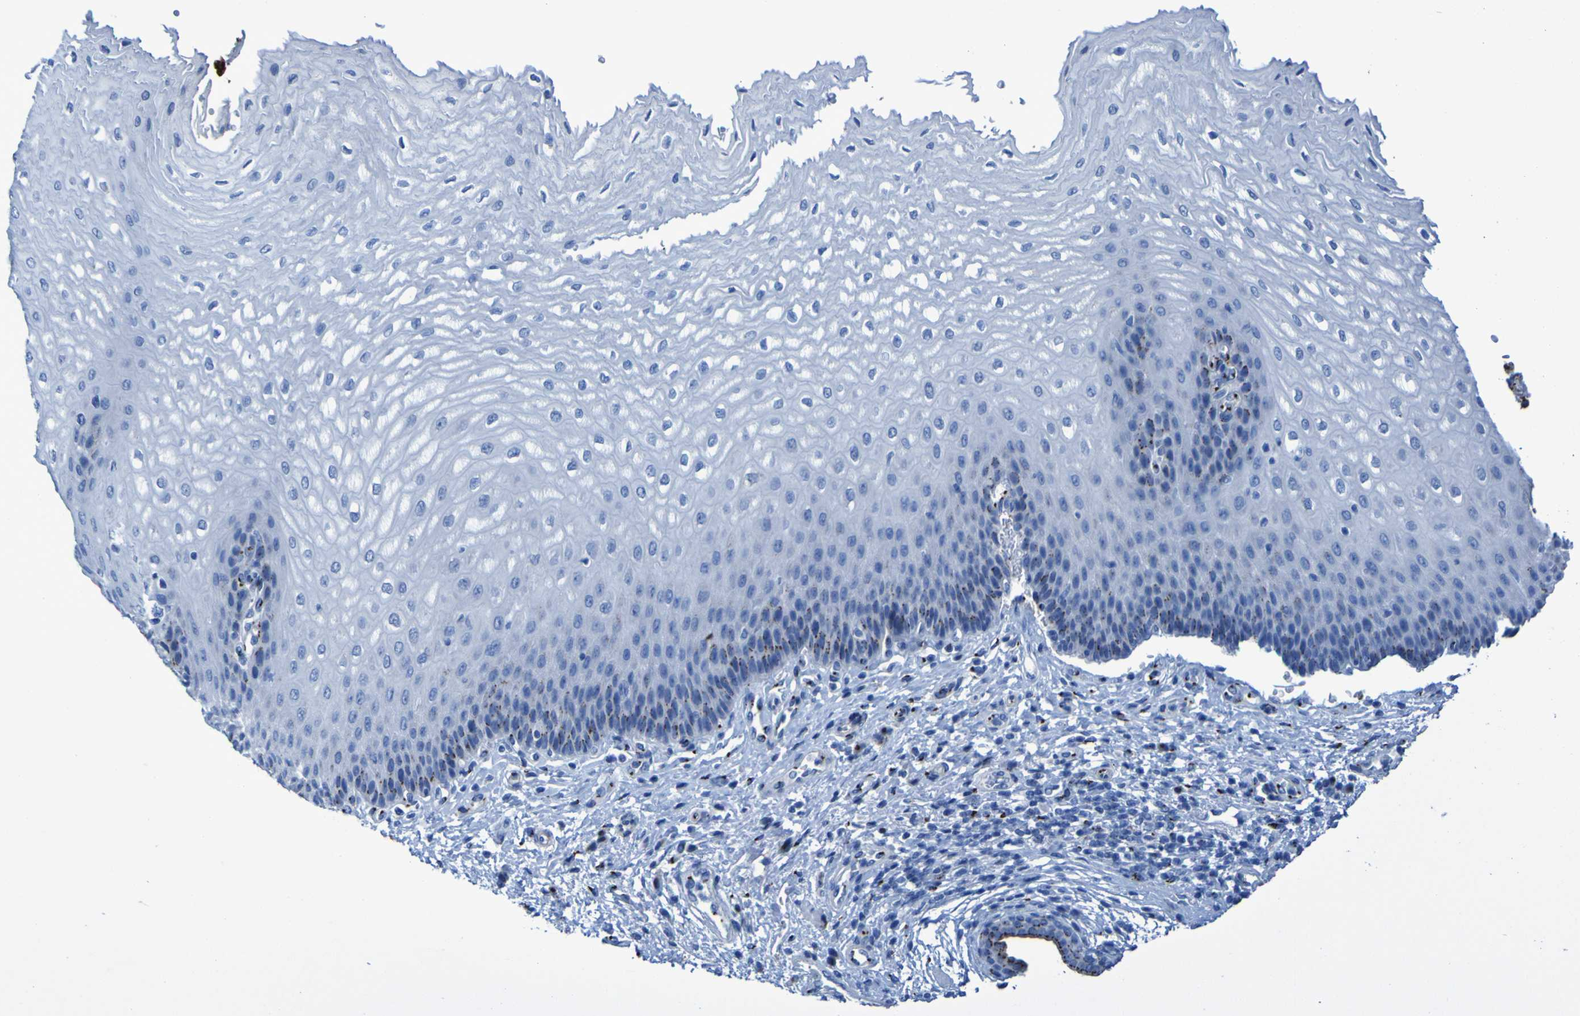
{"staining": {"intensity": "moderate", "quantity": "<25%", "location": "cytoplasmic/membranous"}, "tissue": "esophagus", "cell_type": "Squamous epithelial cells", "image_type": "normal", "snomed": [{"axis": "morphology", "description": "Normal tissue, NOS"}, {"axis": "topography", "description": "Esophagus"}], "caption": "This micrograph shows immunohistochemistry staining of normal esophagus, with low moderate cytoplasmic/membranous positivity in about <25% of squamous epithelial cells.", "gene": "GOLM1", "patient": {"sex": "male", "age": 54}}